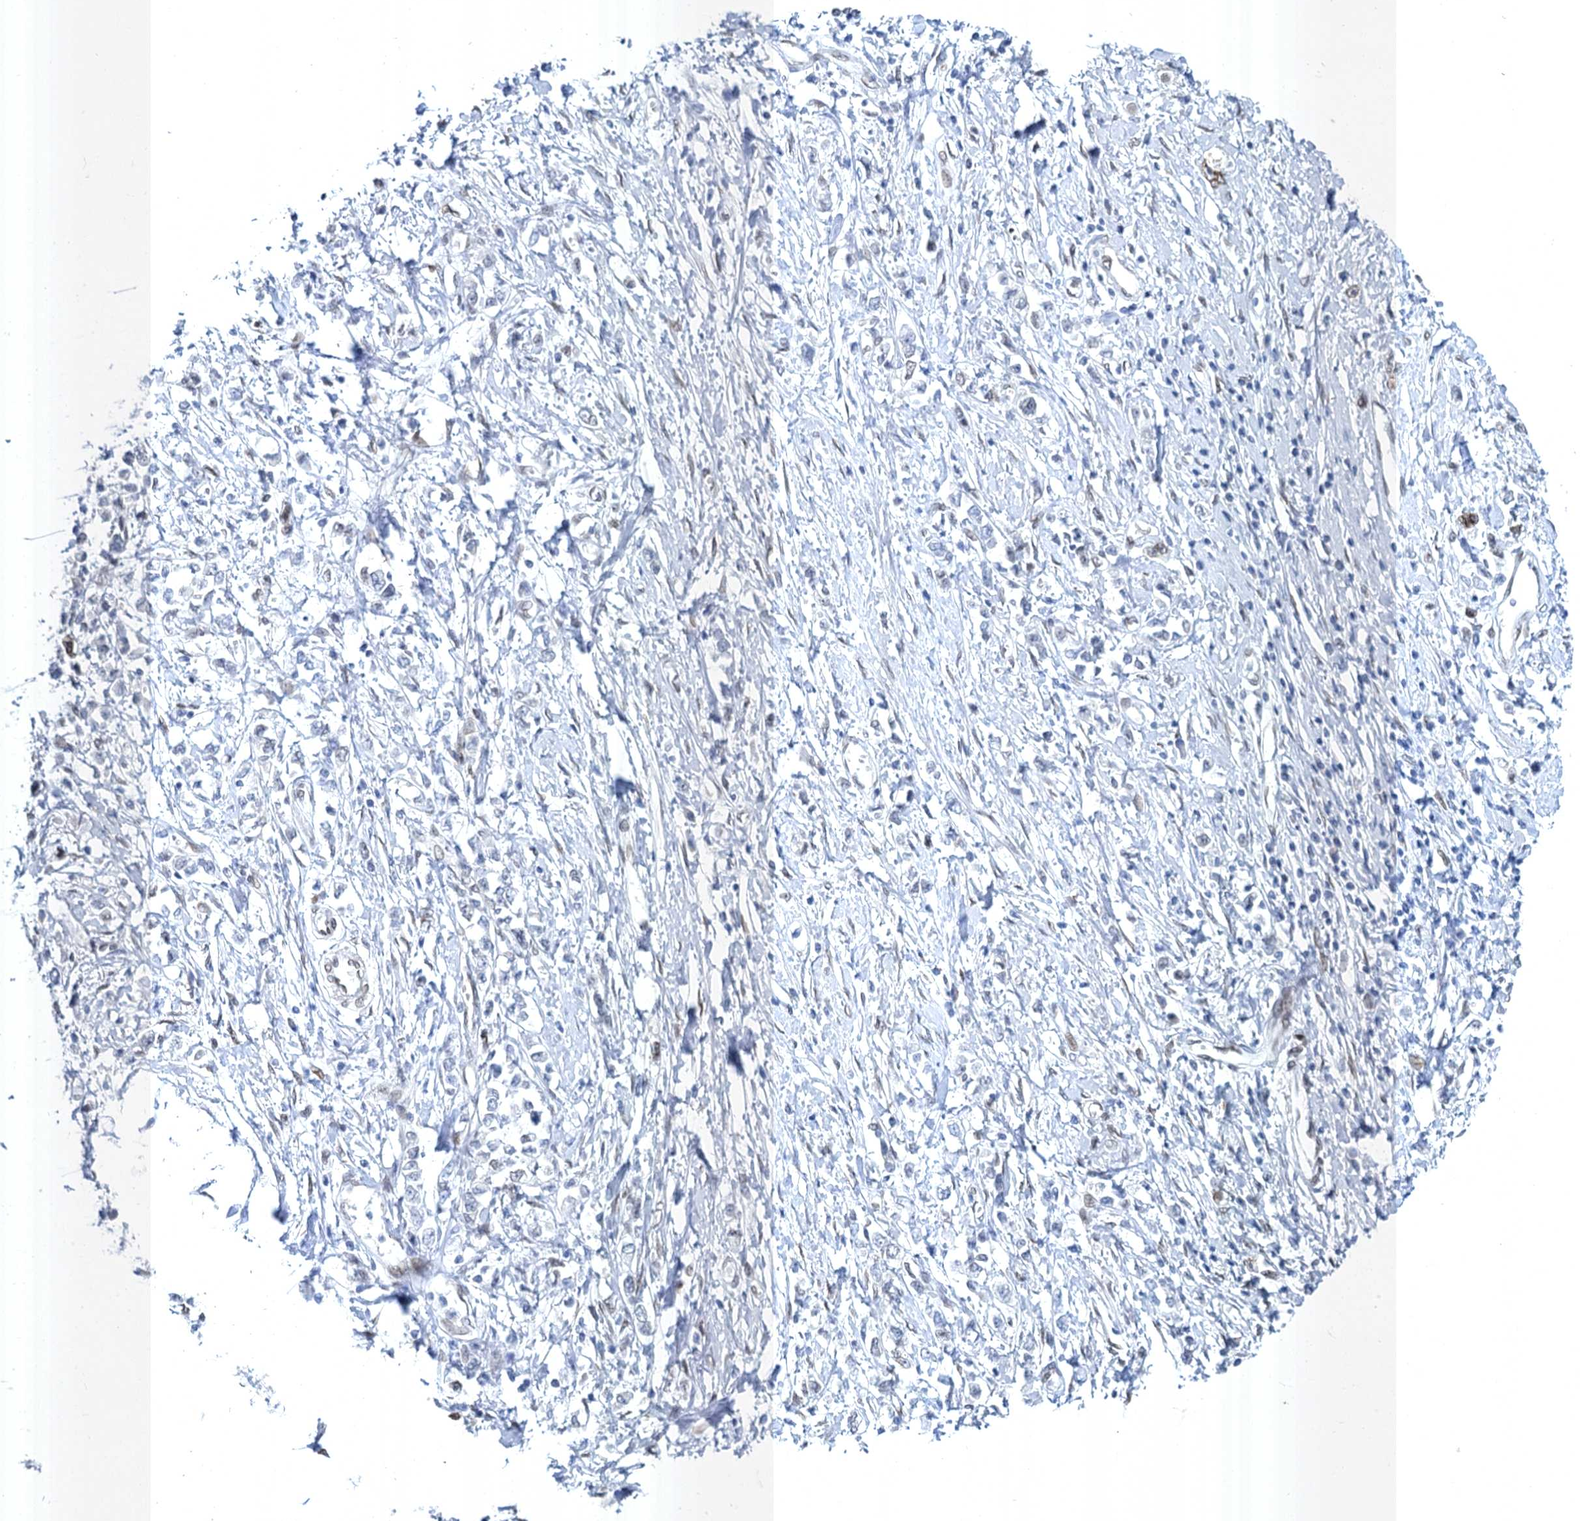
{"staining": {"intensity": "negative", "quantity": "none", "location": "none"}, "tissue": "stomach cancer", "cell_type": "Tumor cells", "image_type": "cancer", "snomed": [{"axis": "morphology", "description": "Adenocarcinoma, NOS"}, {"axis": "topography", "description": "Stomach"}], "caption": "Micrograph shows no protein staining in tumor cells of stomach adenocarcinoma tissue.", "gene": "PRSS35", "patient": {"sex": "female", "age": 76}}